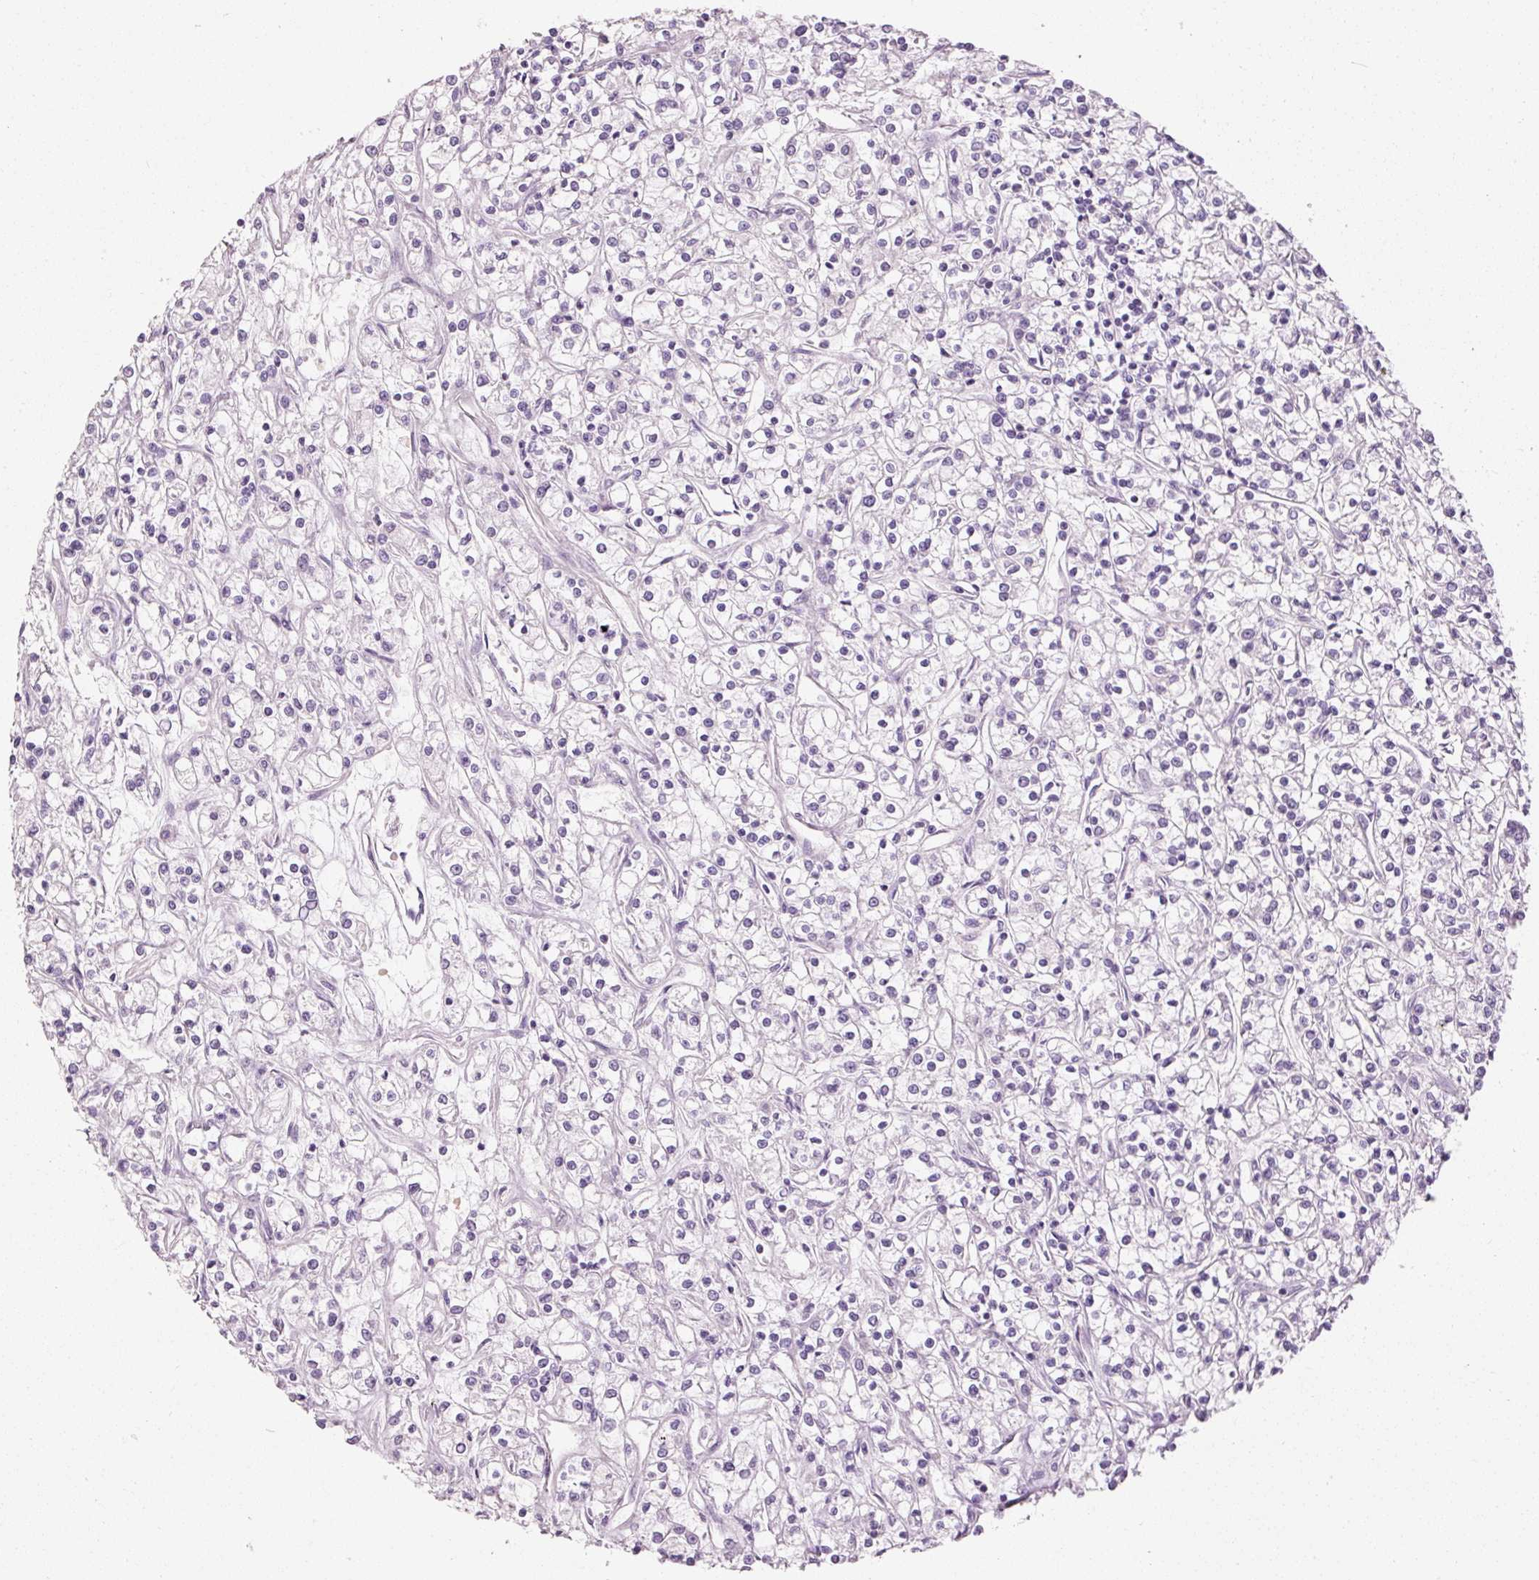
{"staining": {"intensity": "negative", "quantity": "none", "location": "none"}, "tissue": "renal cancer", "cell_type": "Tumor cells", "image_type": "cancer", "snomed": [{"axis": "morphology", "description": "Adenocarcinoma, NOS"}, {"axis": "topography", "description": "Kidney"}], "caption": "Renal adenocarcinoma was stained to show a protein in brown. There is no significant staining in tumor cells.", "gene": "MUC5AC", "patient": {"sex": "female", "age": 59}}